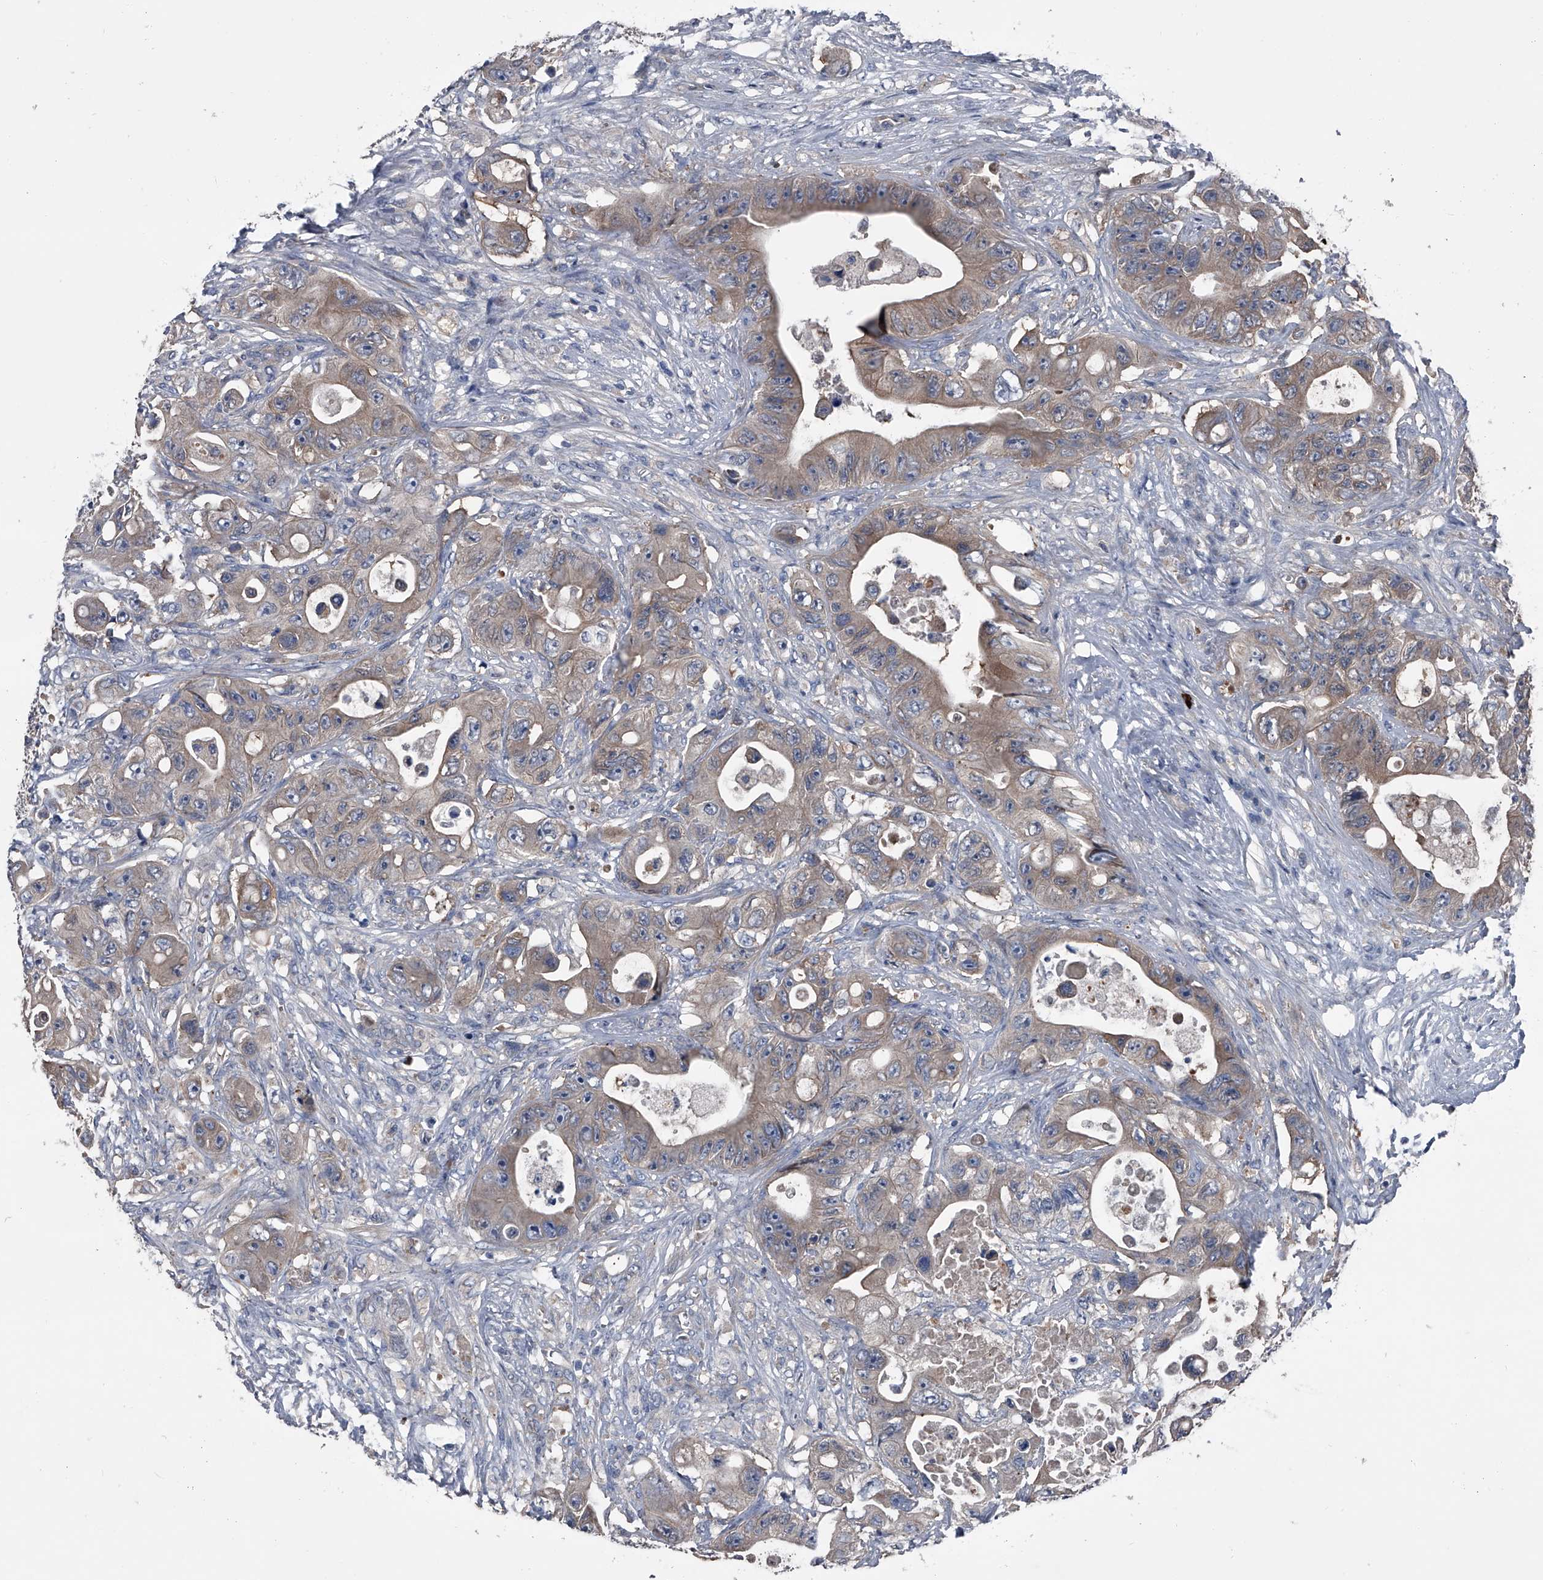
{"staining": {"intensity": "weak", "quantity": ">75%", "location": "cytoplasmic/membranous"}, "tissue": "colorectal cancer", "cell_type": "Tumor cells", "image_type": "cancer", "snomed": [{"axis": "morphology", "description": "Adenocarcinoma, NOS"}, {"axis": "topography", "description": "Colon"}], "caption": "Protein staining shows weak cytoplasmic/membranous staining in approximately >75% of tumor cells in colorectal adenocarcinoma.", "gene": "KIF13A", "patient": {"sex": "female", "age": 46}}